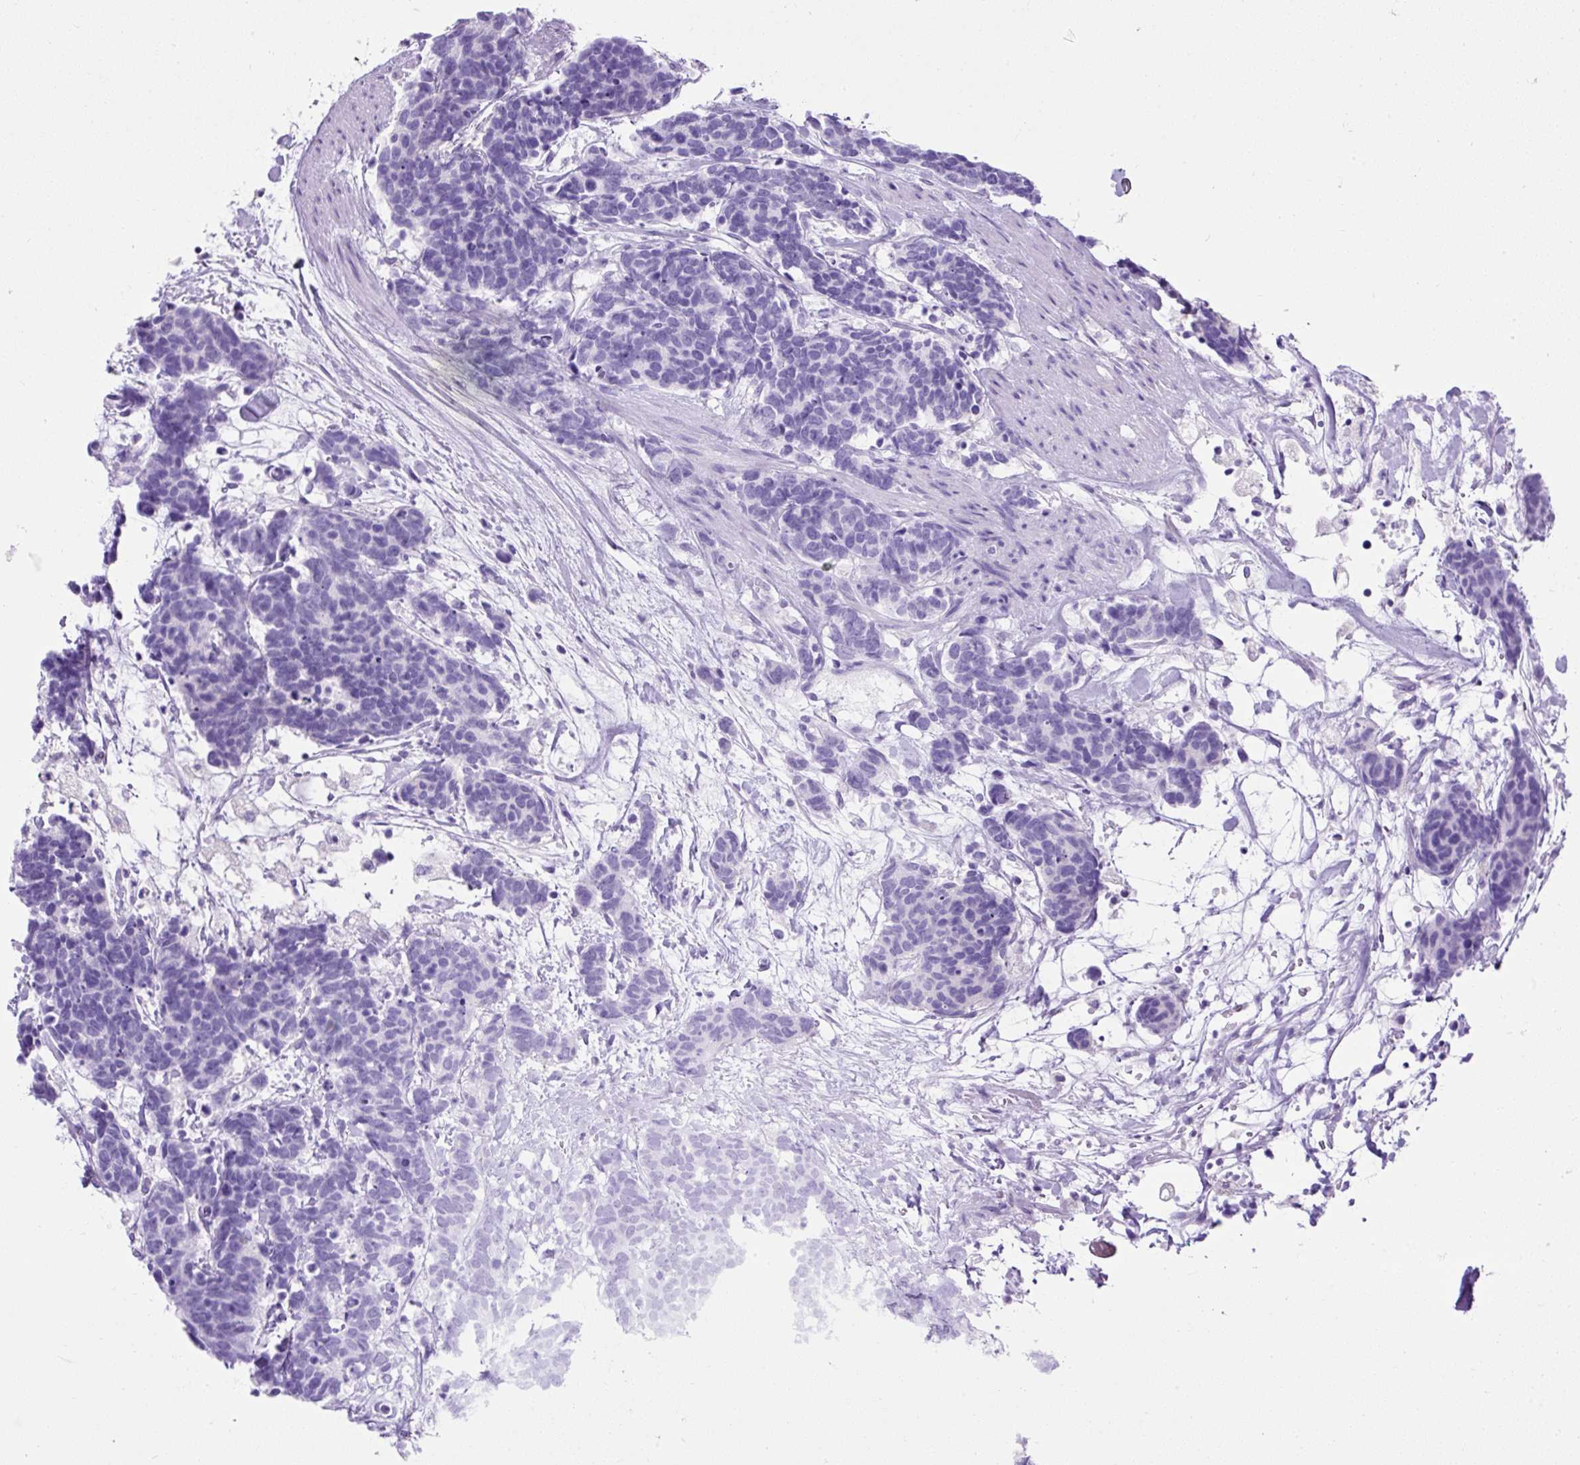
{"staining": {"intensity": "negative", "quantity": "none", "location": "none"}, "tissue": "carcinoid", "cell_type": "Tumor cells", "image_type": "cancer", "snomed": [{"axis": "morphology", "description": "Carcinoma, NOS"}, {"axis": "morphology", "description": "Carcinoid, malignant, NOS"}, {"axis": "topography", "description": "Prostate"}], "caption": "A high-resolution photomicrograph shows IHC staining of carcinoid, which exhibits no significant staining in tumor cells.", "gene": "KRT12", "patient": {"sex": "male", "age": 57}}